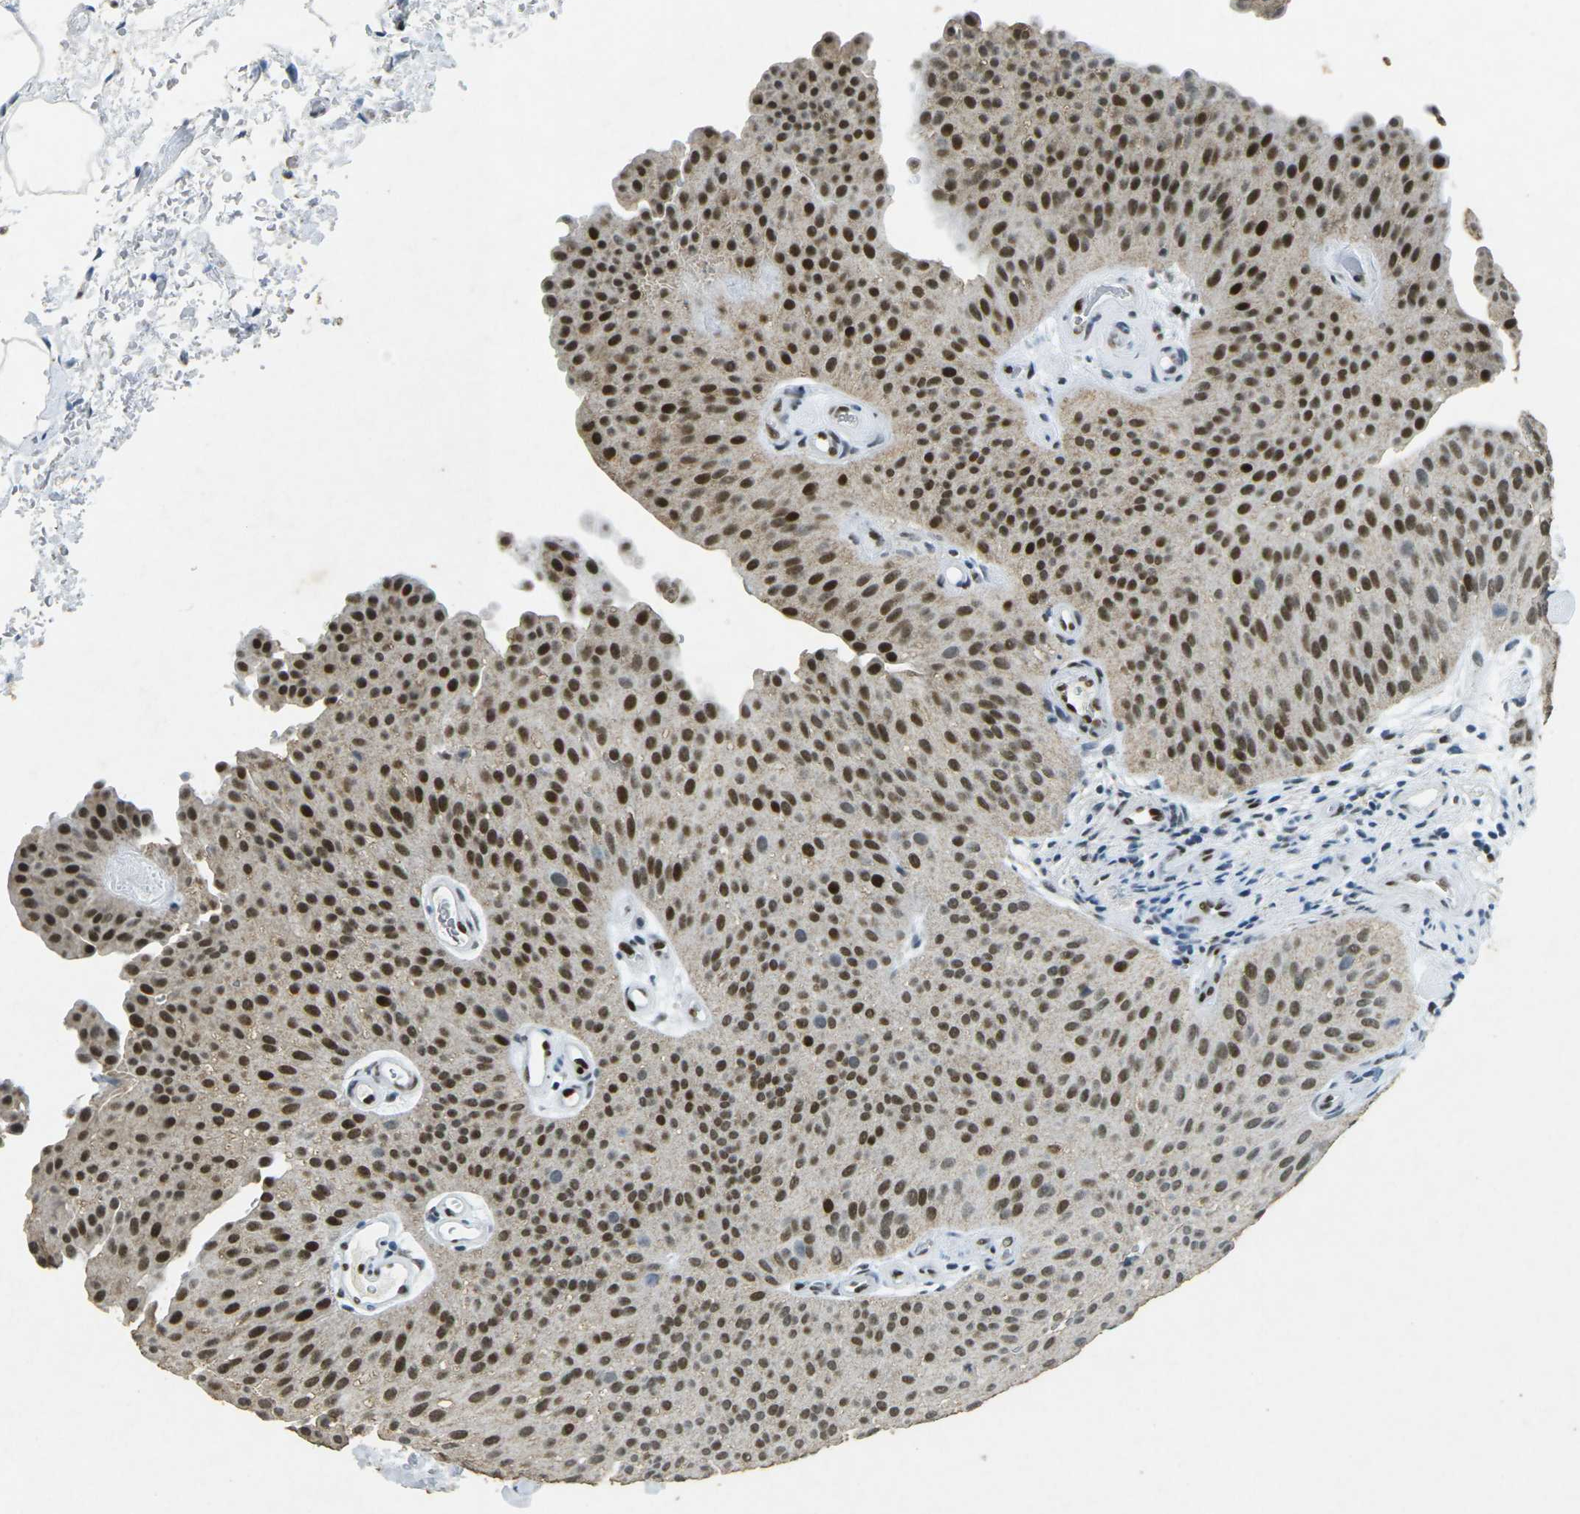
{"staining": {"intensity": "strong", "quantity": ">75%", "location": "cytoplasmic/membranous,nuclear"}, "tissue": "urothelial cancer", "cell_type": "Tumor cells", "image_type": "cancer", "snomed": [{"axis": "morphology", "description": "Urothelial carcinoma, Low grade"}, {"axis": "topography", "description": "Urinary bladder"}], "caption": "This is a micrograph of immunohistochemistry (IHC) staining of low-grade urothelial carcinoma, which shows strong expression in the cytoplasmic/membranous and nuclear of tumor cells.", "gene": "RB1", "patient": {"sex": "female", "age": 60}}